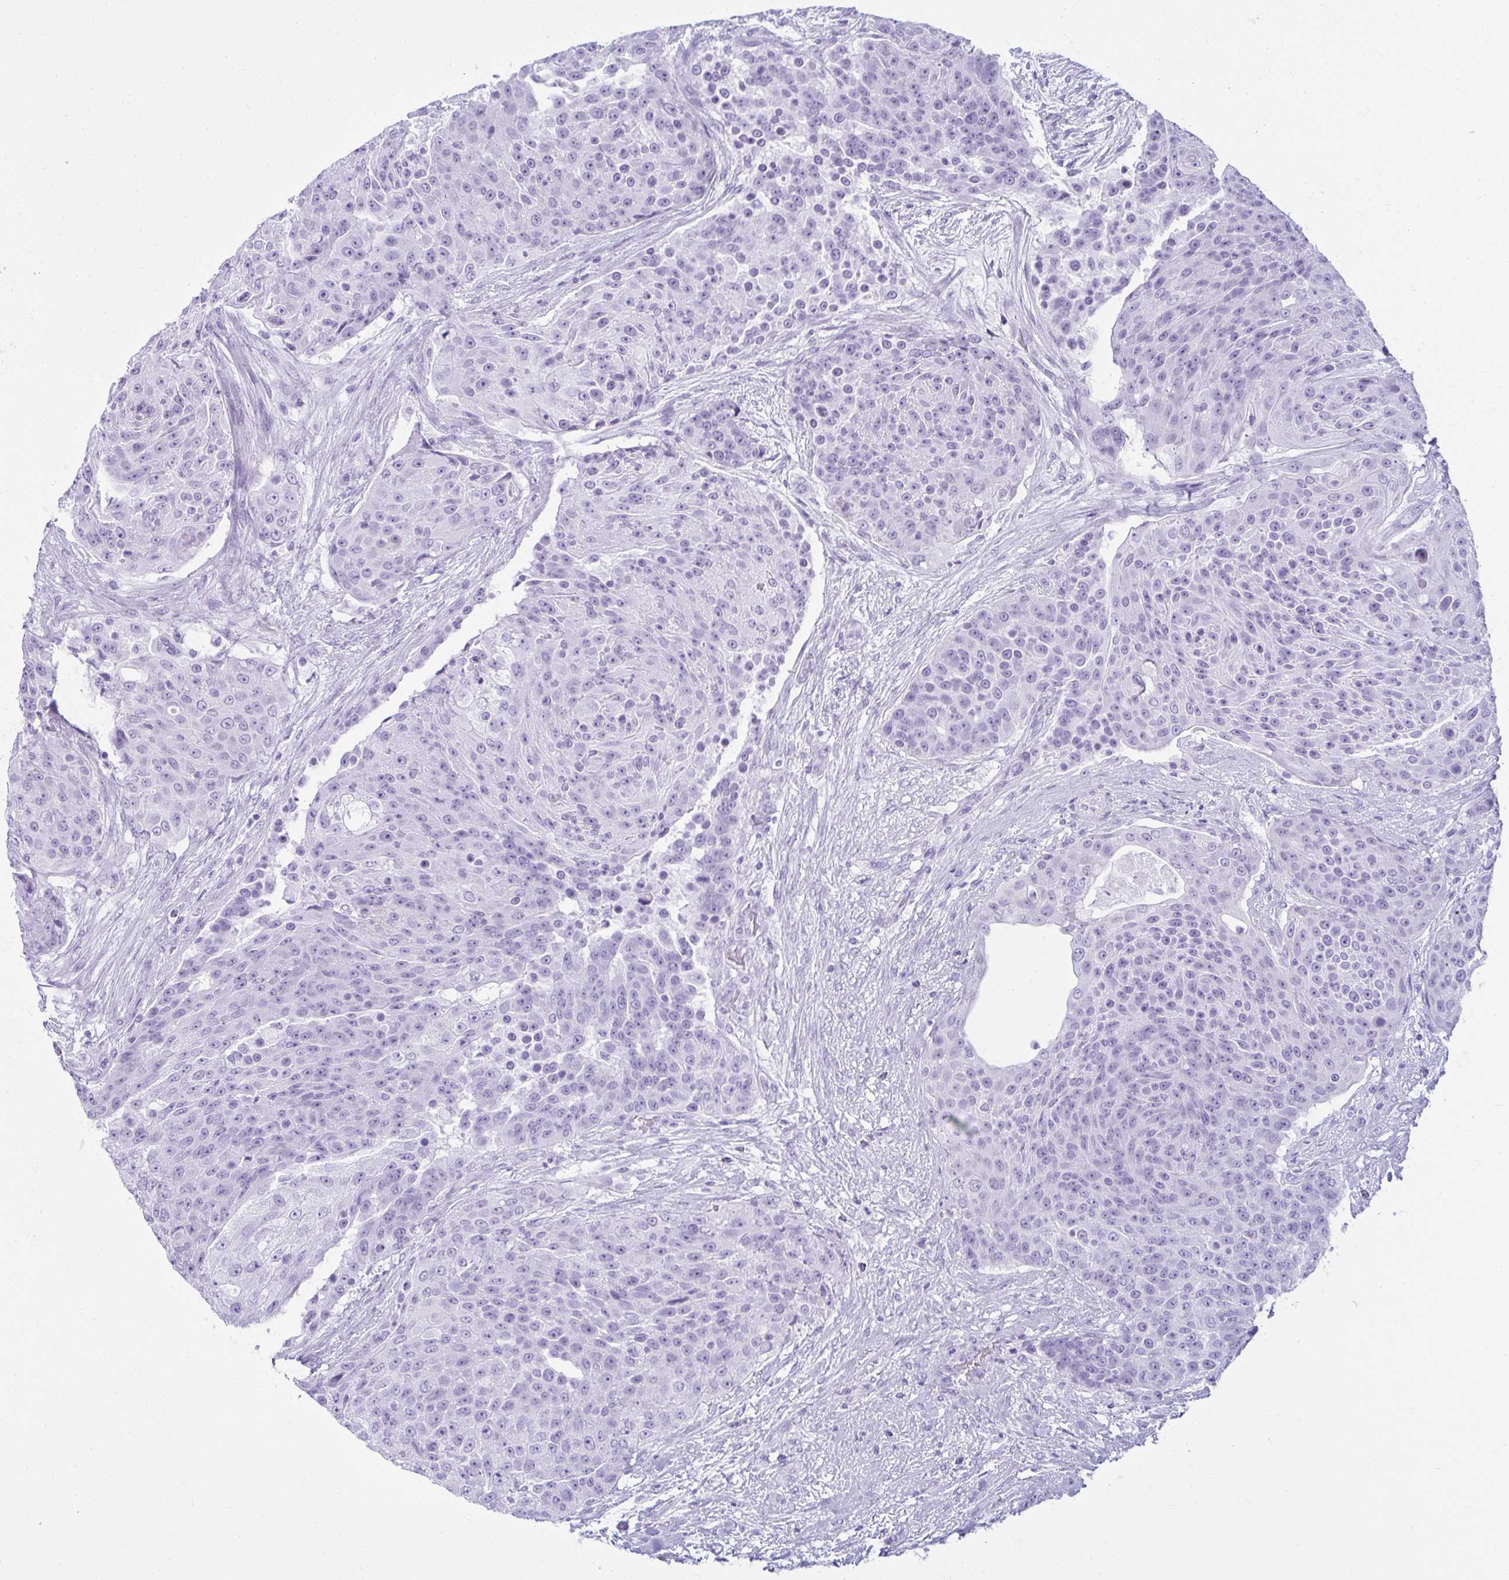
{"staining": {"intensity": "negative", "quantity": "none", "location": "none"}, "tissue": "urothelial cancer", "cell_type": "Tumor cells", "image_type": "cancer", "snomed": [{"axis": "morphology", "description": "Urothelial carcinoma, High grade"}, {"axis": "topography", "description": "Urinary bladder"}], "caption": "Protein analysis of urothelial cancer exhibits no significant positivity in tumor cells. Nuclei are stained in blue.", "gene": "CLGN", "patient": {"sex": "female", "age": 63}}